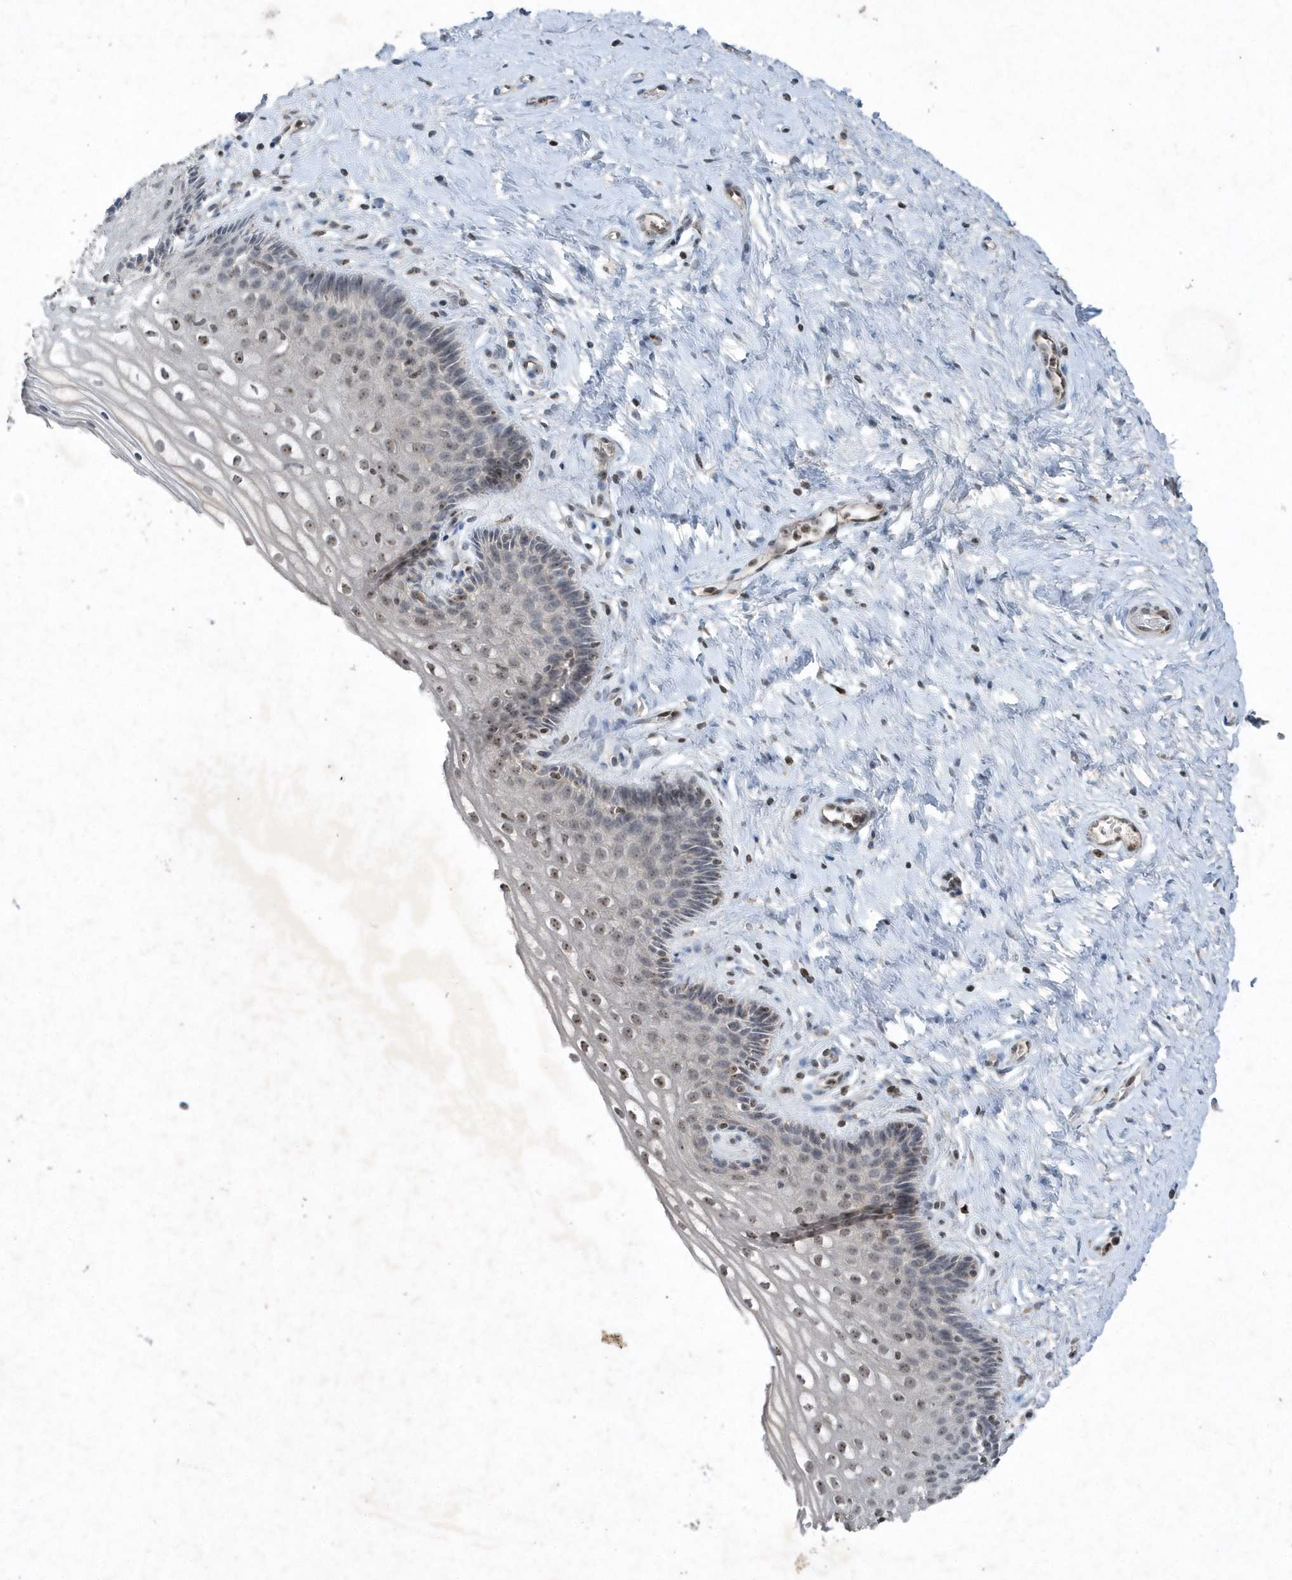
{"staining": {"intensity": "negative", "quantity": "none", "location": "none"}, "tissue": "cervix", "cell_type": "Glandular cells", "image_type": "normal", "snomed": [{"axis": "morphology", "description": "Normal tissue, NOS"}, {"axis": "topography", "description": "Cervix"}], "caption": "This is an immunohistochemistry micrograph of unremarkable human cervix. There is no expression in glandular cells.", "gene": "QTRT2", "patient": {"sex": "female", "age": 33}}